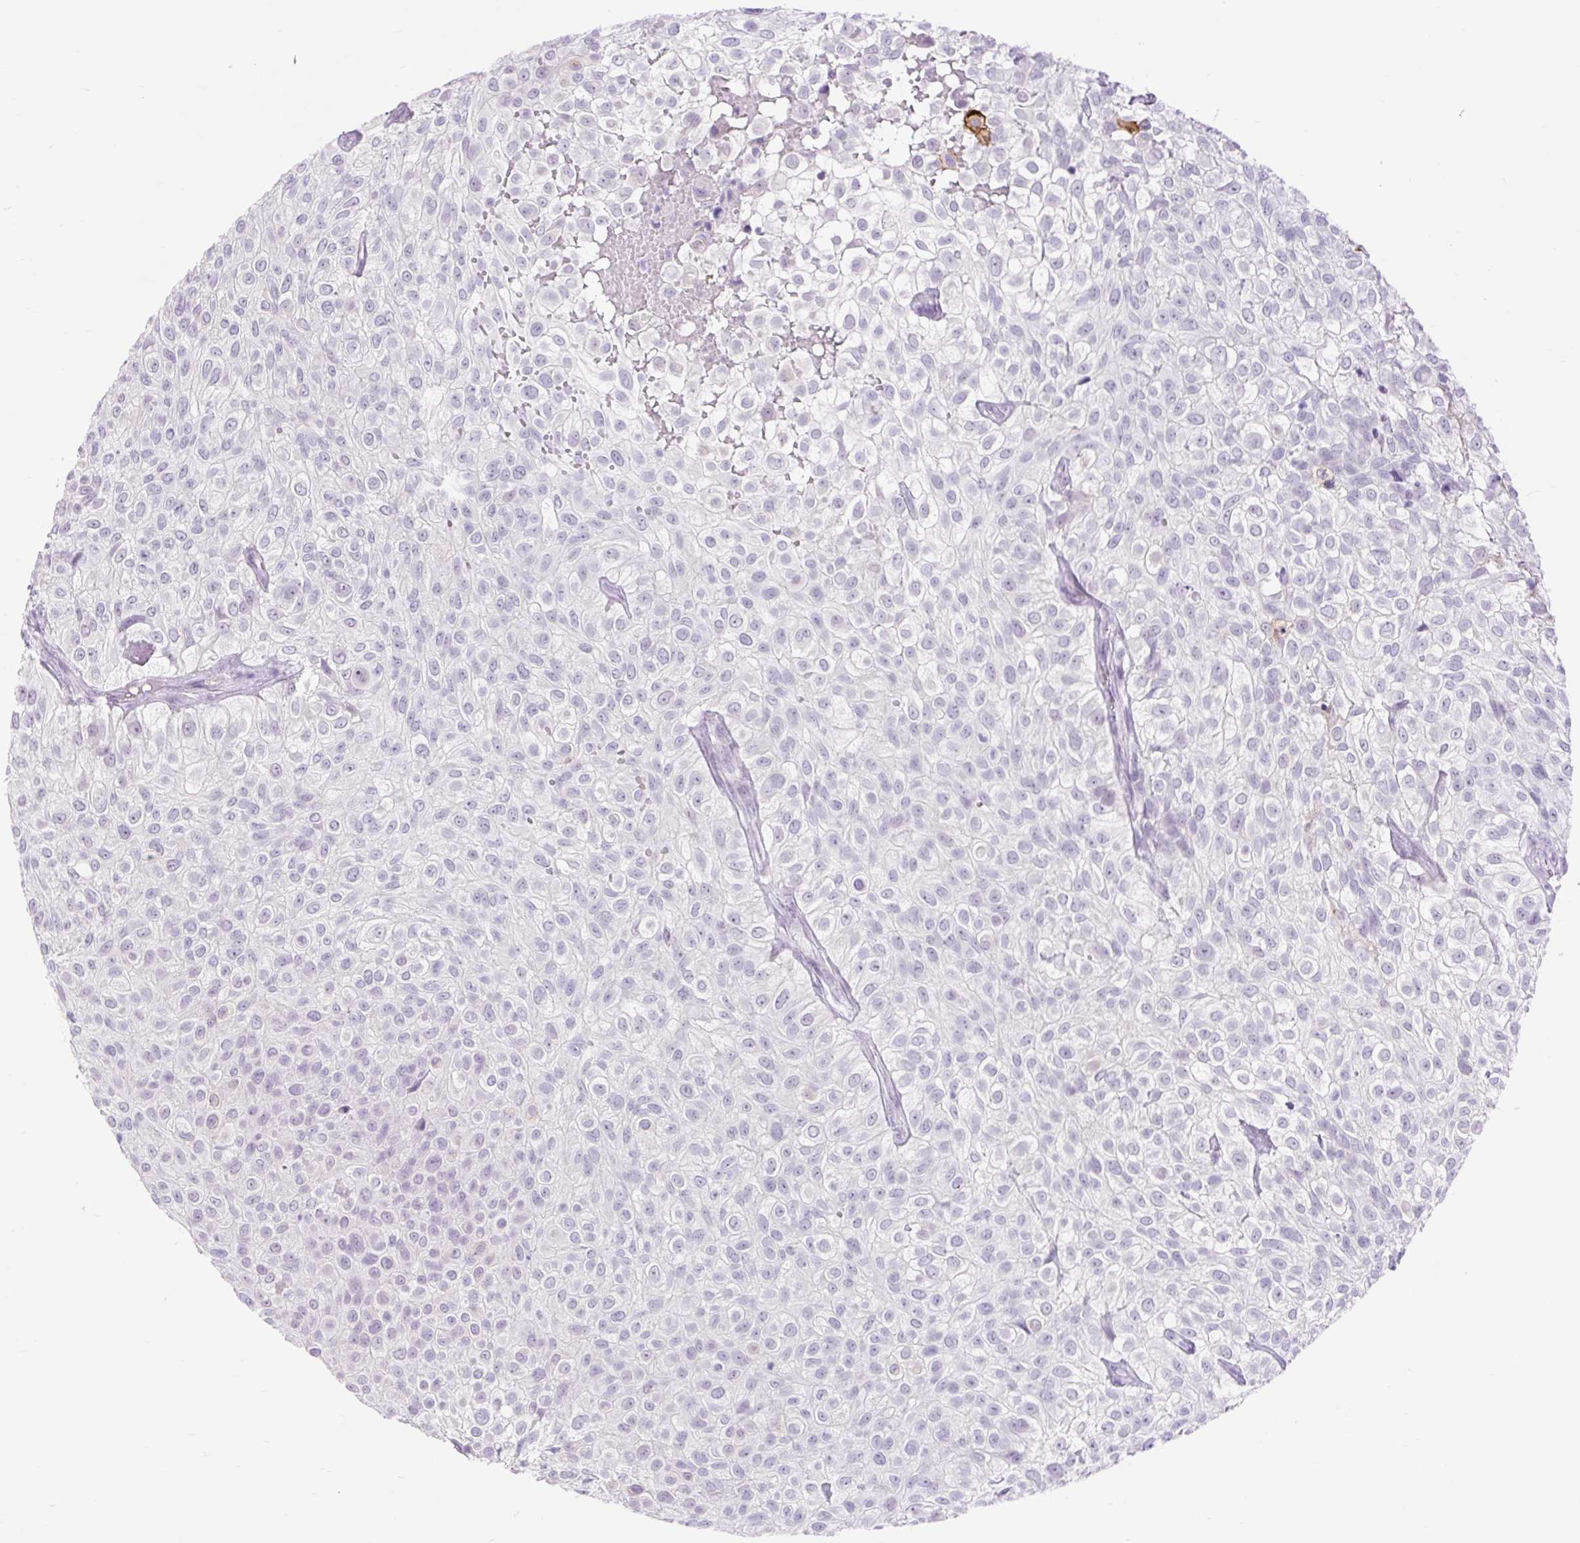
{"staining": {"intensity": "negative", "quantity": "none", "location": "none"}, "tissue": "urothelial cancer", "cell_type": "Tumor cells", "image_type": "cancer", "snomed": [{"axis": "morphology", "description": "Urothelial carcinoma, High grade"}, {"axis": "topography", "description": "Urinary bladder"}], "caption": "Histopathology image shows no protein staining in tumor cells of high-grade urothelial carcinoma tissue.", "gene": "SIGLEC1", "patient": {"sex": "male", "age": 56}}